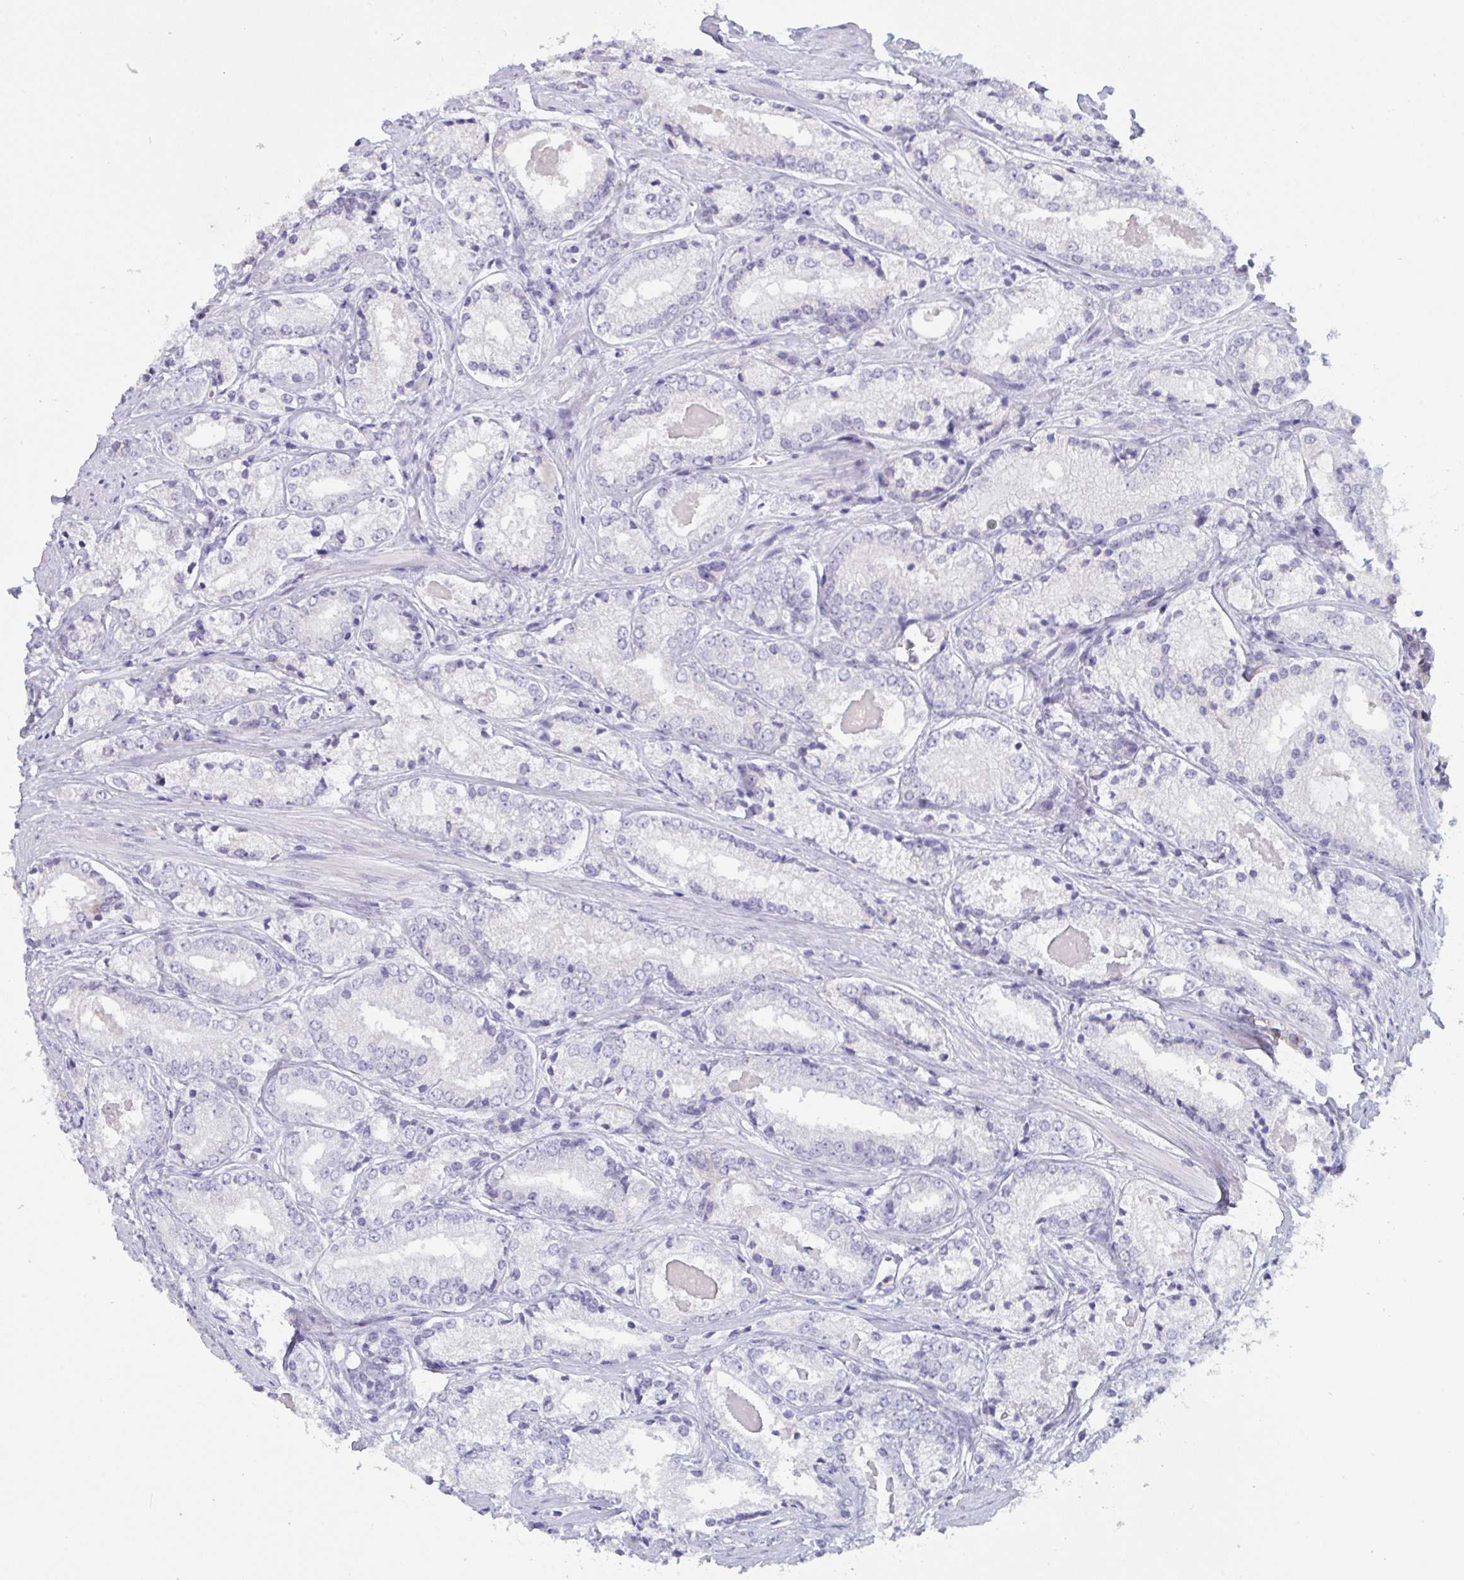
{"staining": {"intensity": "negative", "quantity": "none", "location": "none"}, "tissue": "prostate cancer", "cell_type": "Tumor cells", "image_type": "cancer", "snomed": [{"axis": "morphology", "description": "Adenocarcinoma, NOS"}, {"axis": "morphology", "description": "Adenocarcinoma, Low grade"}, {"axis": "topography", "description": "Prostate"}], "caption": "High power microscopy photomicrograph of an immunohistochemistry image of prostate cancer (adenocarcinoma), revealing no significant positivity in tumor cells.", "gene": "TENT5D", "patient": {"sex": "male", "age": 68}}